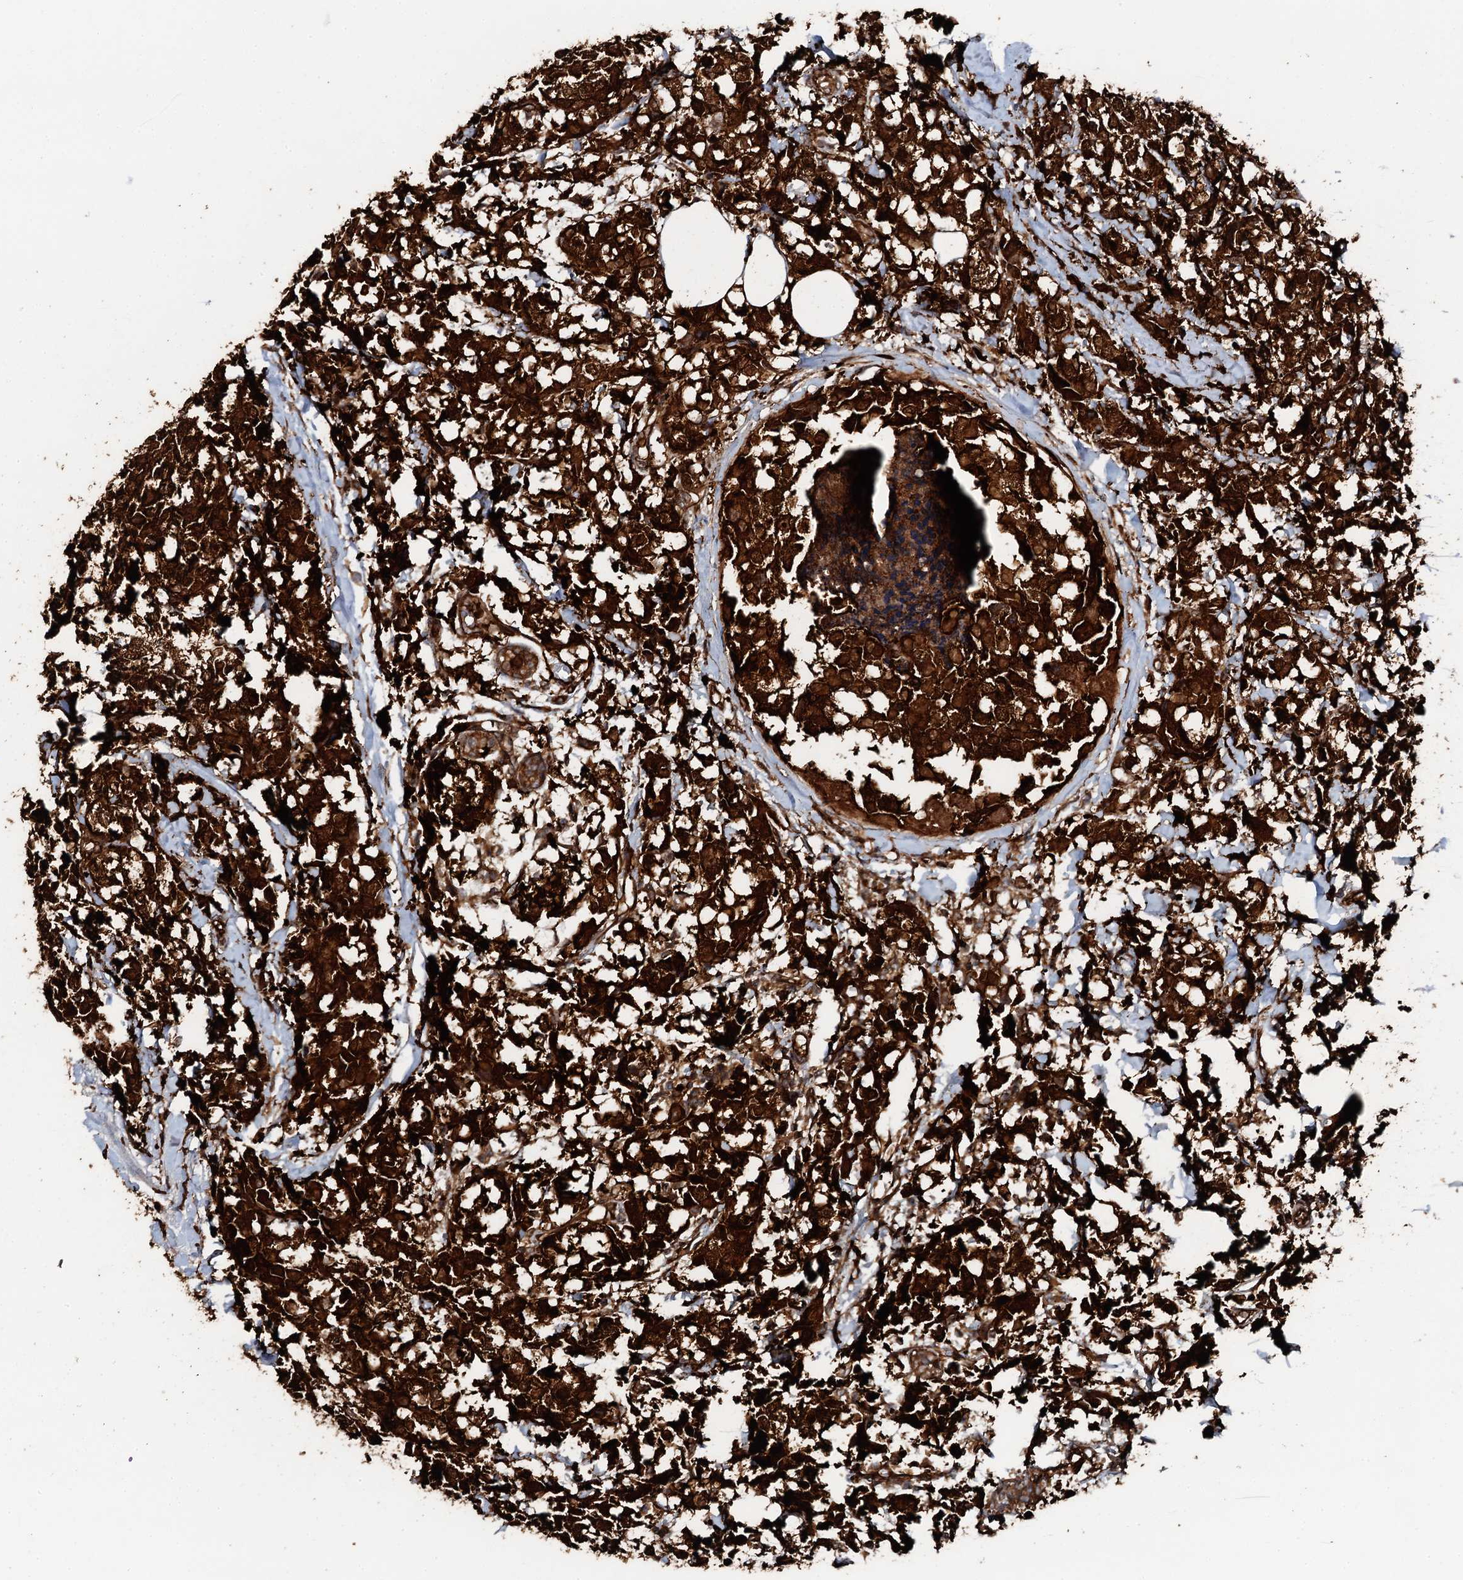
{"staining": {"intensity": "strong", "quantity": ">75%", "location": "cytoplasmic/membranous"}, "tissue": "breast cancer", "cell_type": "Tumor cells", "image_type": "cancer", "snomed": [{"axis": "morphology", "description": "Lobular carcinoma"}, {"axis": "topography", "description": "Breast"}], "caption": "Immunohistochemical staining of human lobular carcinoma (breast) reveals high levels of strong cytoplasmic/membranous positivity in about >75% of tumor cells. The protein is stained brown, and the nuclei are stained in blue (DAB (3,3'-diaminobenzidine) IHC with brightfield microscopy, high magnification).", "gene": "FLYWCH1", "patient": {"sex": "female", "age": 59}}